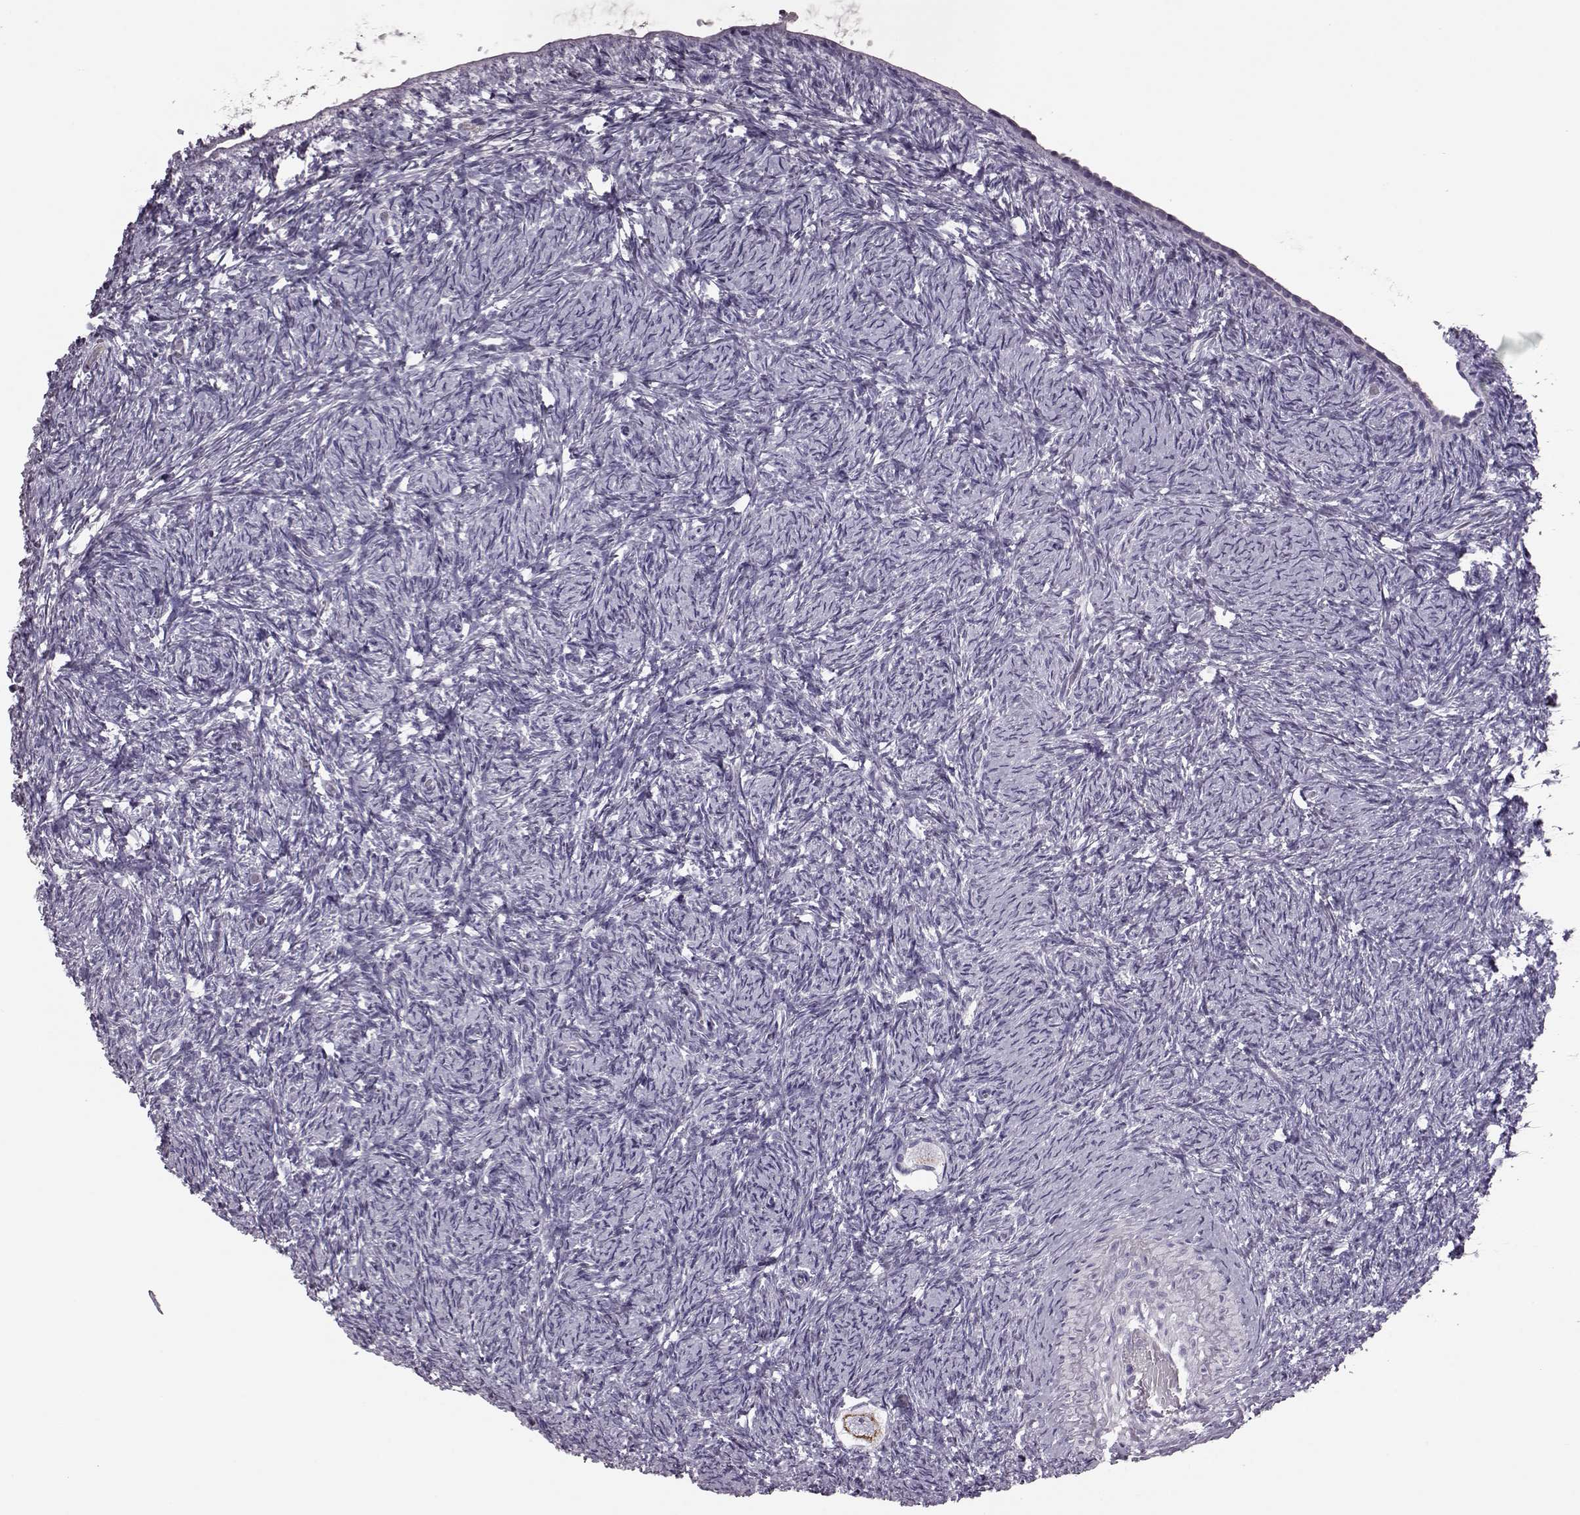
{"staining": {"intensity": "strong", "quantity": "<25%", "location": "cytoplasmic/membranous"}, "tissue": "ovary", "cell_type": "Follicle cells", "image_type": "normal", "snomed": [{"axis": "morphology", "description": "Normal tissue, NOS"}, {"axis": "topography", "description": "Ovary"}], "caption": "Immunohistochemistry image of unremarkable ovary stained for a protein (brown), which shows medium levels of strong cytoplasmic/membranous positivity in approximately <25% of follicle cells.", "gene": "RIMS2", "patient": {"sex": "female", "age": 39}}